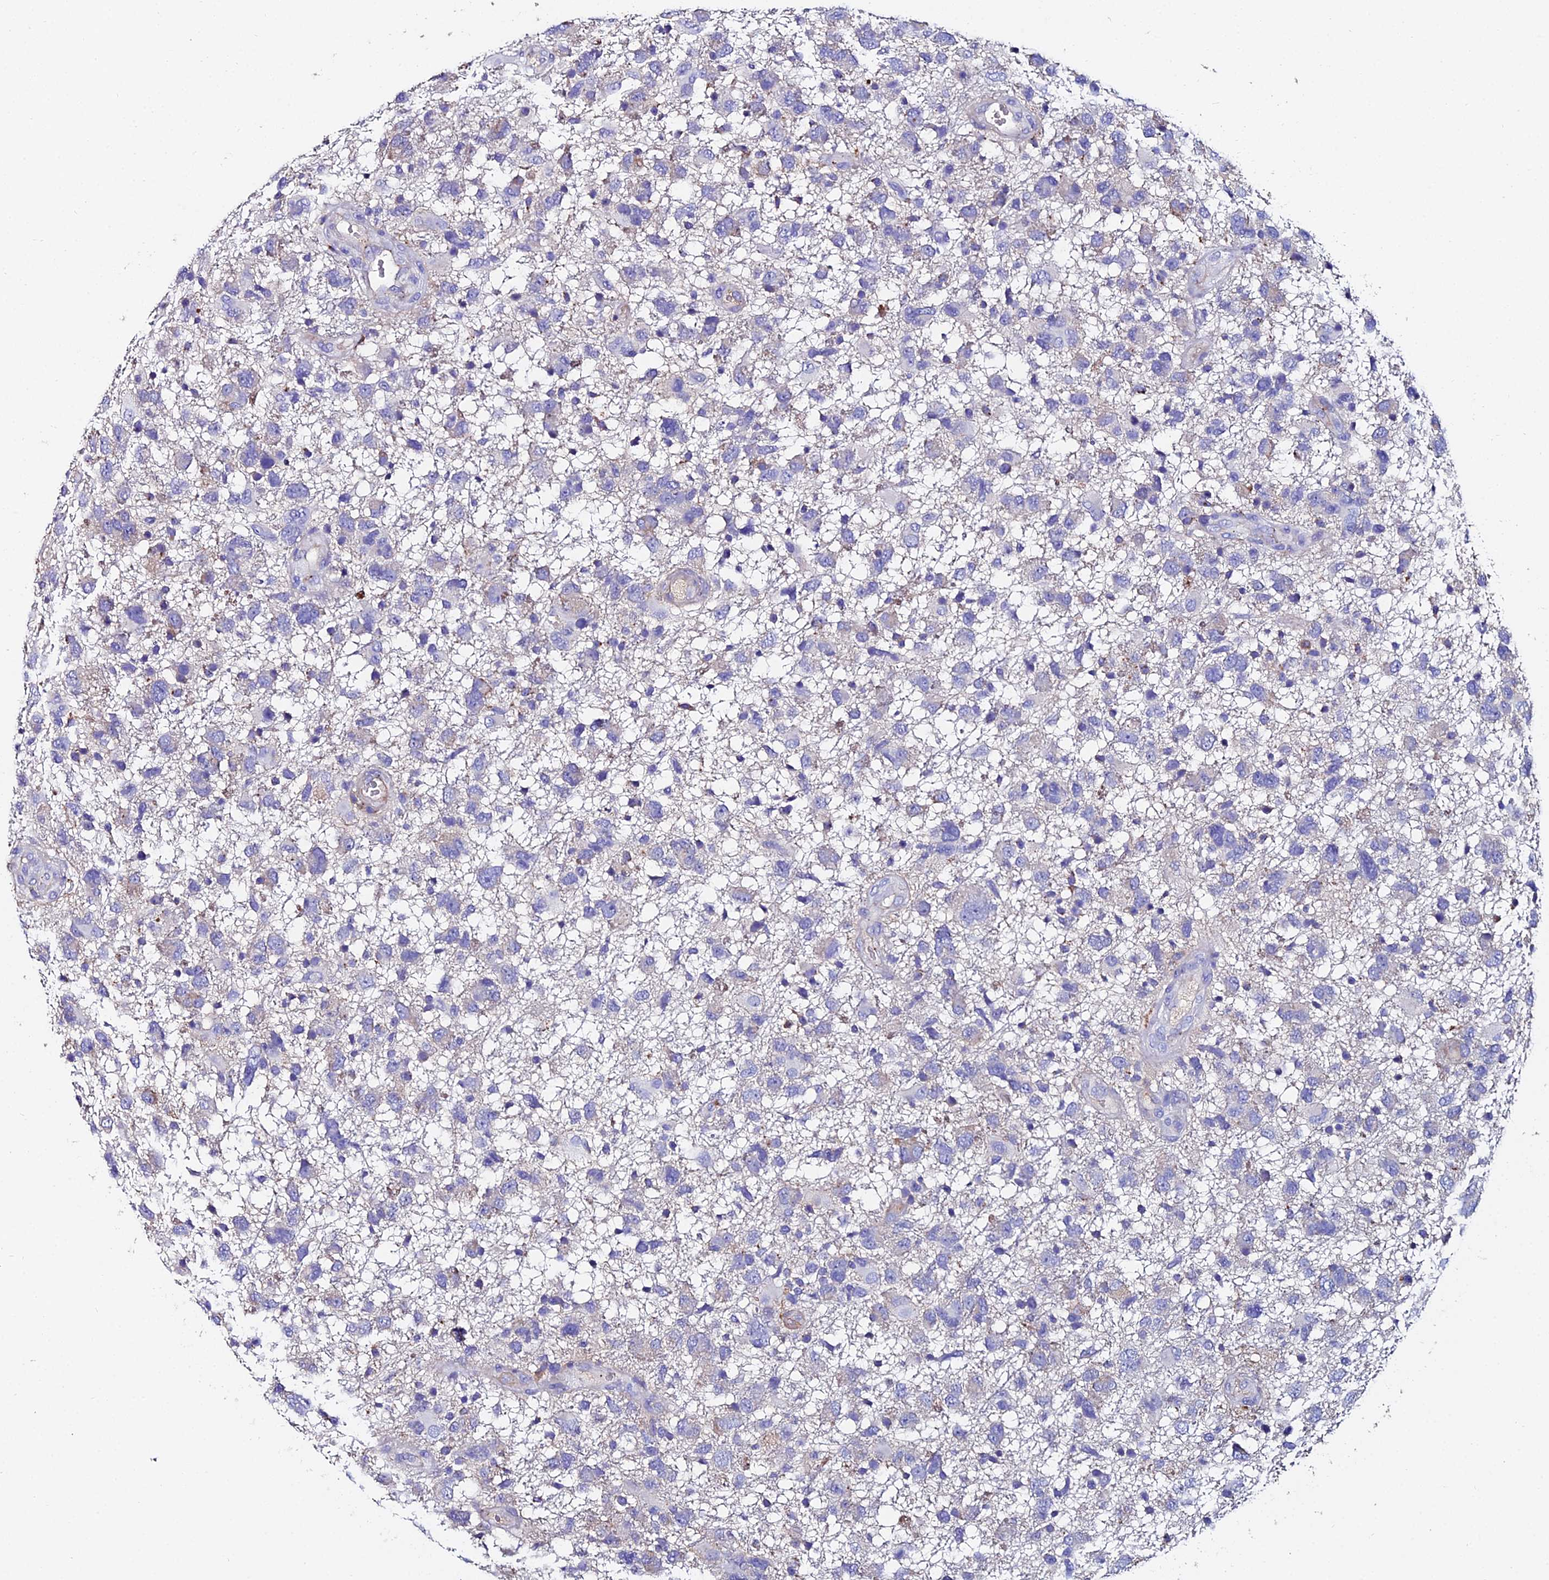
{"staining": {"intensity": "negative", "quantity": "none", "location": "none"}, "tissue": "glioma", "cell_type": "Tumor cells", "image_type": "cancer", "snomed": [{"axis": "morphology", "description": "Glioma, malignant, High grade"}, {"axis": "topography", "description": "Brain"}], "caption": "Micrograph shows no protein staining in tumor cells of malignant glioma (high-grade) tissue.", "gene": "C6", "patient": {"sex": "male", "age": 61}}